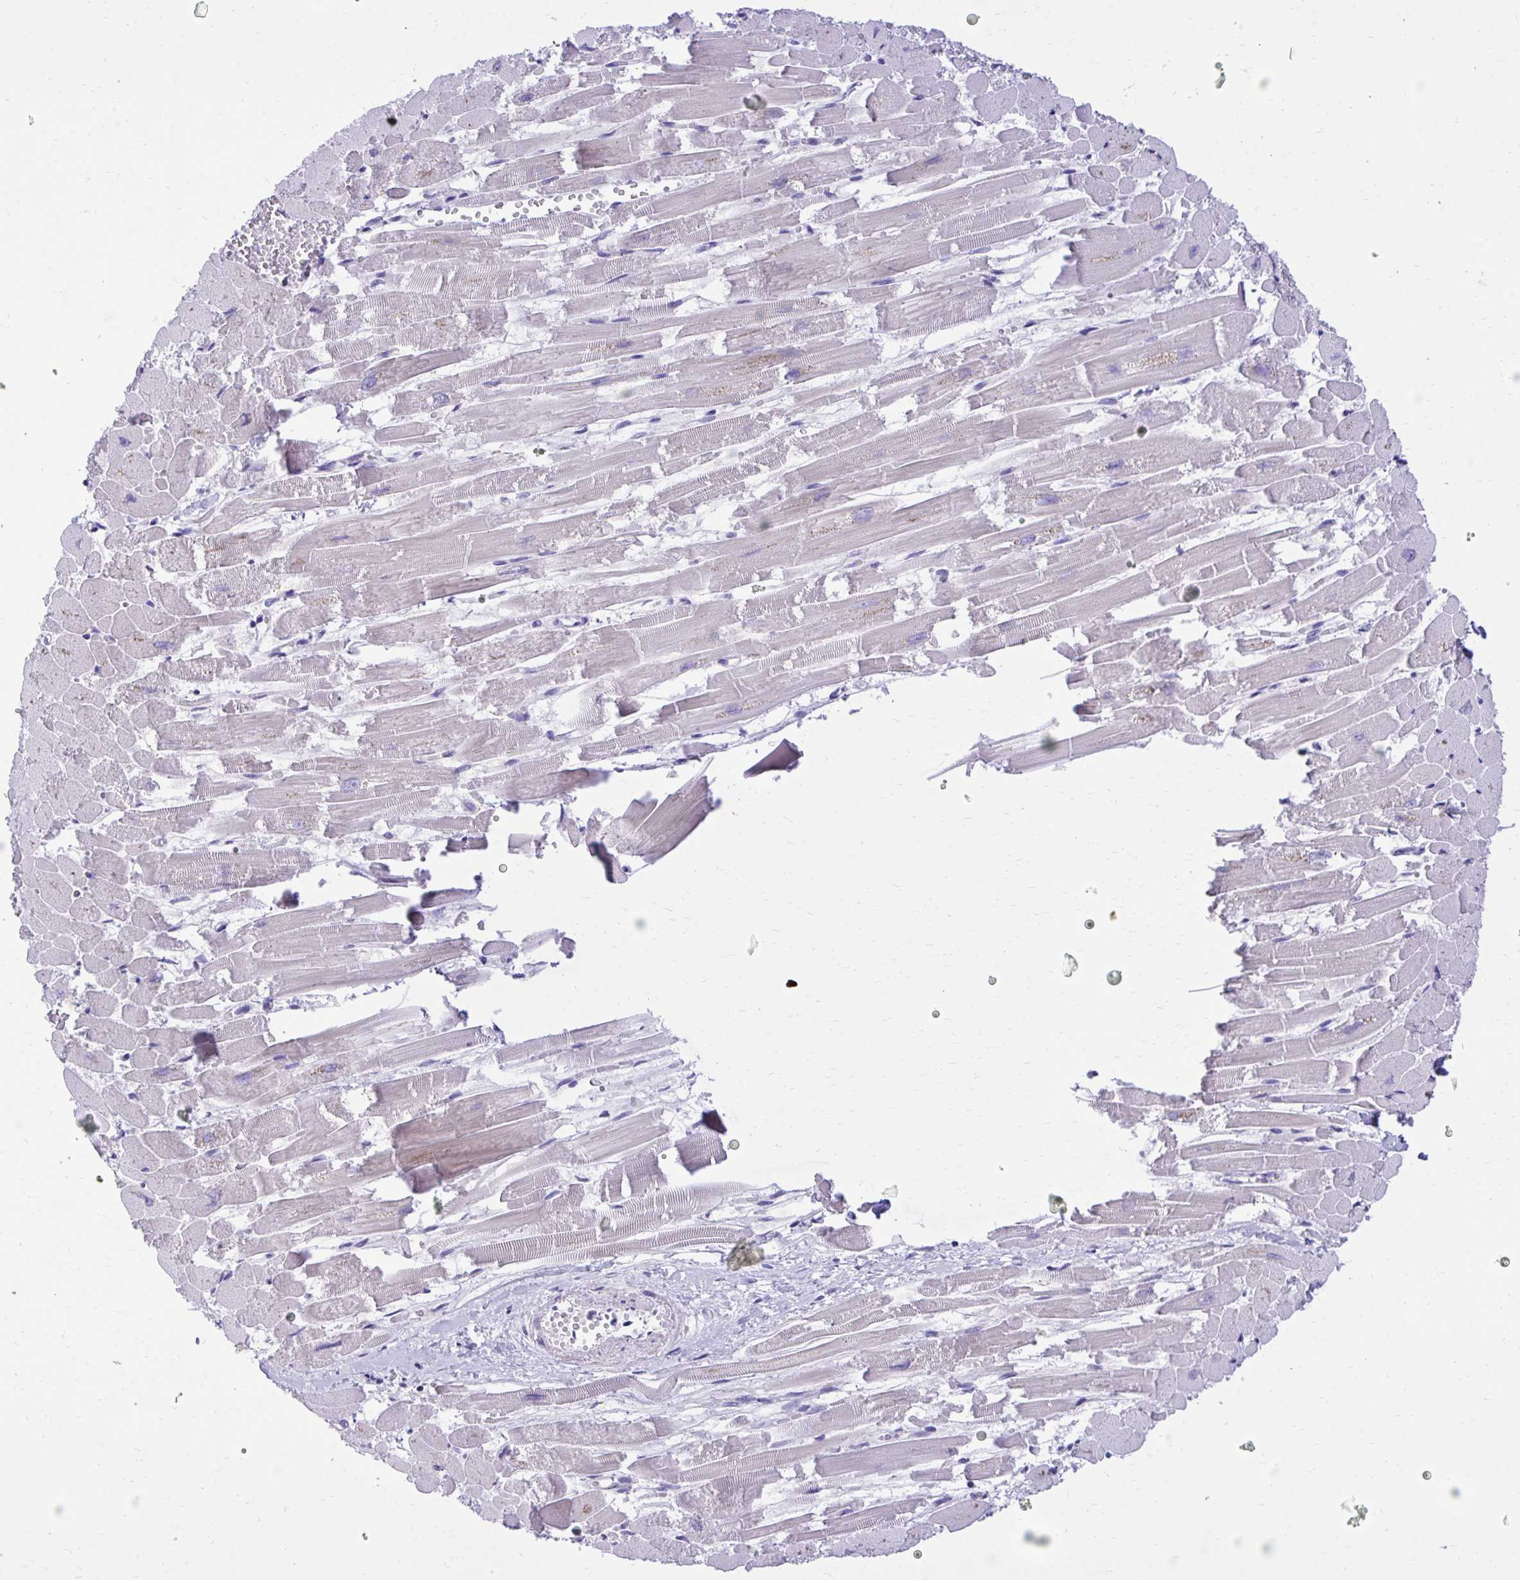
{"staining": {"intensity": "negative", "quantity": "none", "location": "none"}, "tissue": "heart muscle", "cell_type": "Cardiomyocytes", "image_type": "normal", "snomed": [{"axis": "morphology", "description": "Normal tissue, NOS"}, {"axis": "topography", "description": "Heart"}], "caption": "DAB immunohistochemical staining of unremarkable human heart muscle displays no significant positivity in cardiomyocytes. (Brightfield microscopy of DAB immunohistochemistry at high magnification).", "gene": "TMCO5A", "patient": {"sex": "female", "age": 52}}